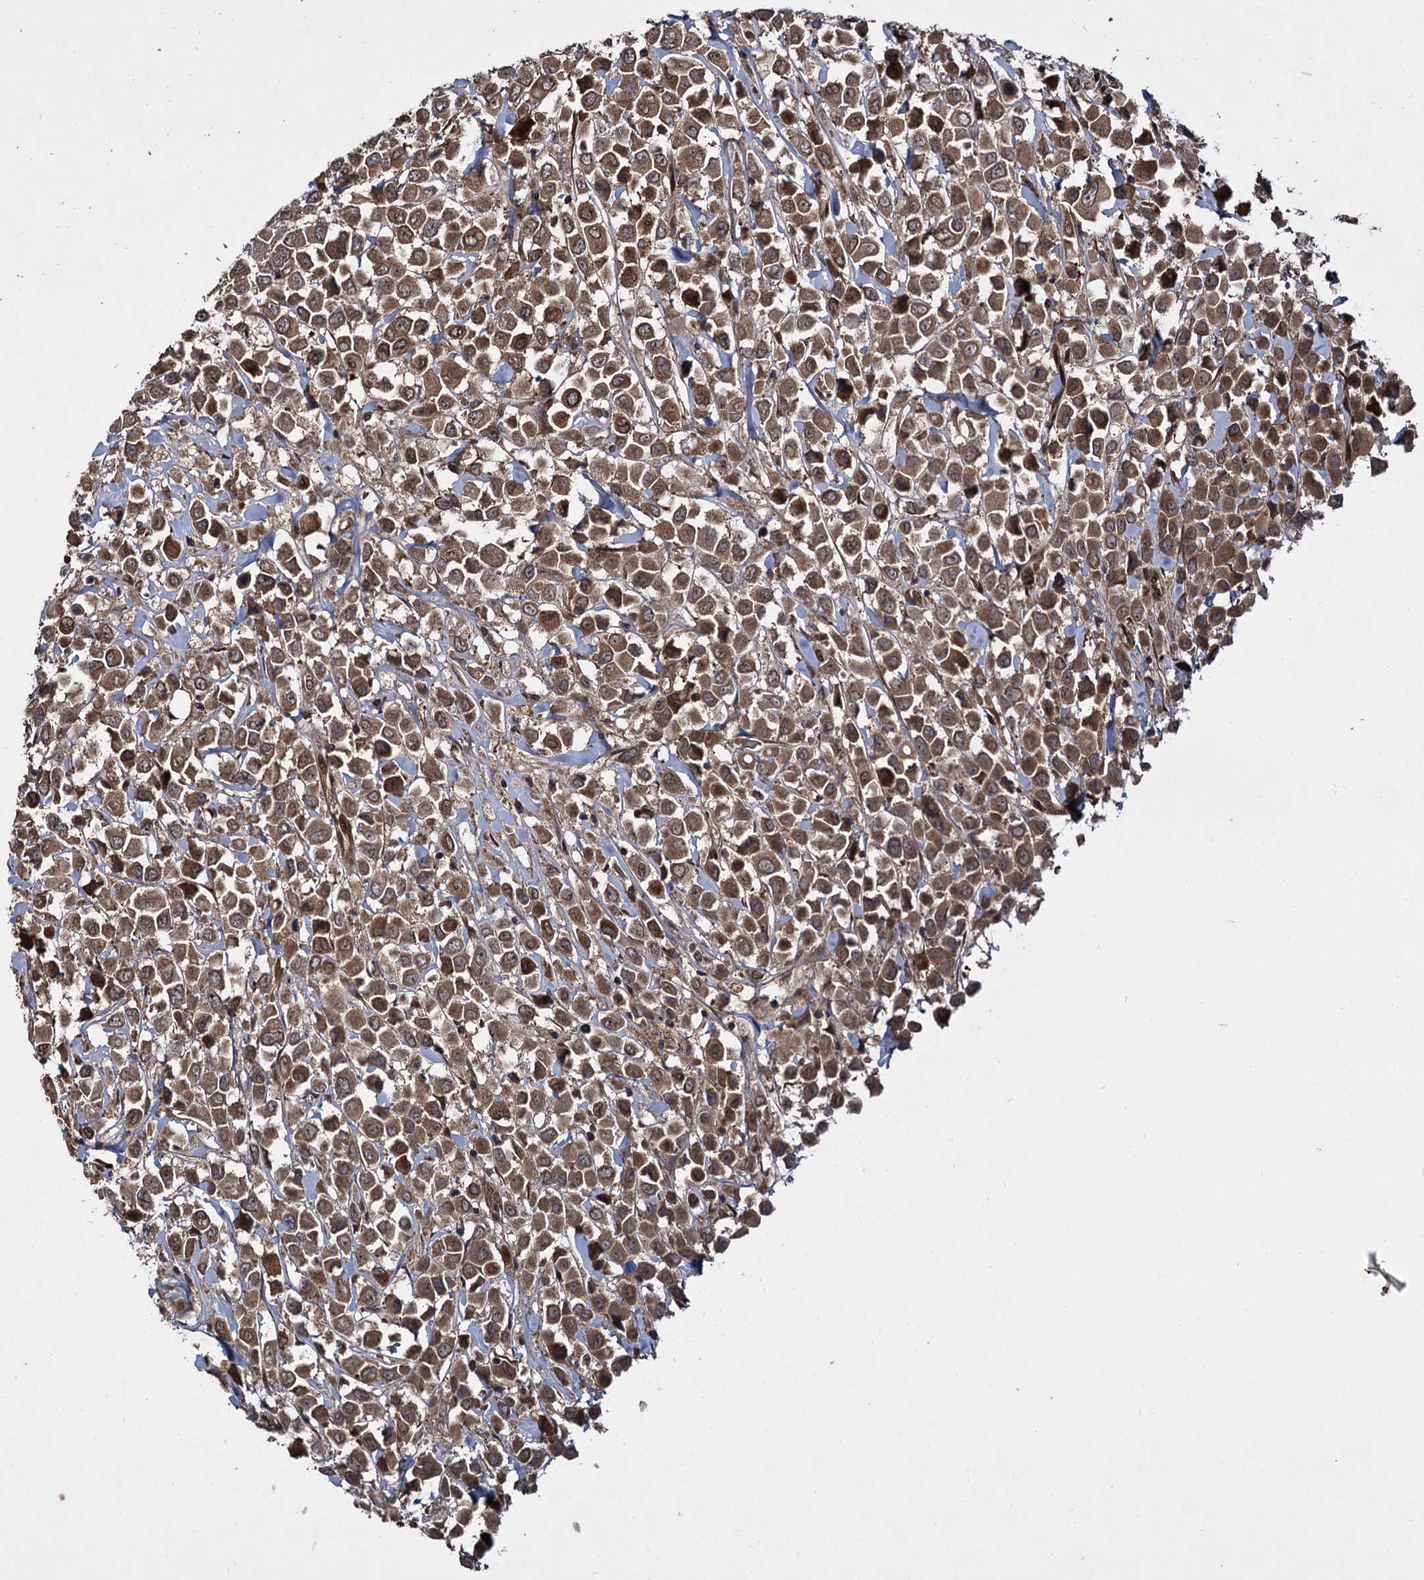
{"staining": {"intensity": "moderate", "quantity": ">75%", "location": "cytoplasmic/membranous"}, "tissue": "breast cancer", "cell_type": "Tumor cells", "image_type": "cancer", "snomed": [{"axis": "morphology", "description": "Duct carcinoma"}, {"axis": "topography", "description": "Breast"}], "caption": "A brown stain highlights moderate cytoplasmic/membranous positivity of a protein in human invasive ductal carcinoma (breast) tumor cells.", "gene": "DCP1B", "patient": {"sex": "female", "age": 61}}